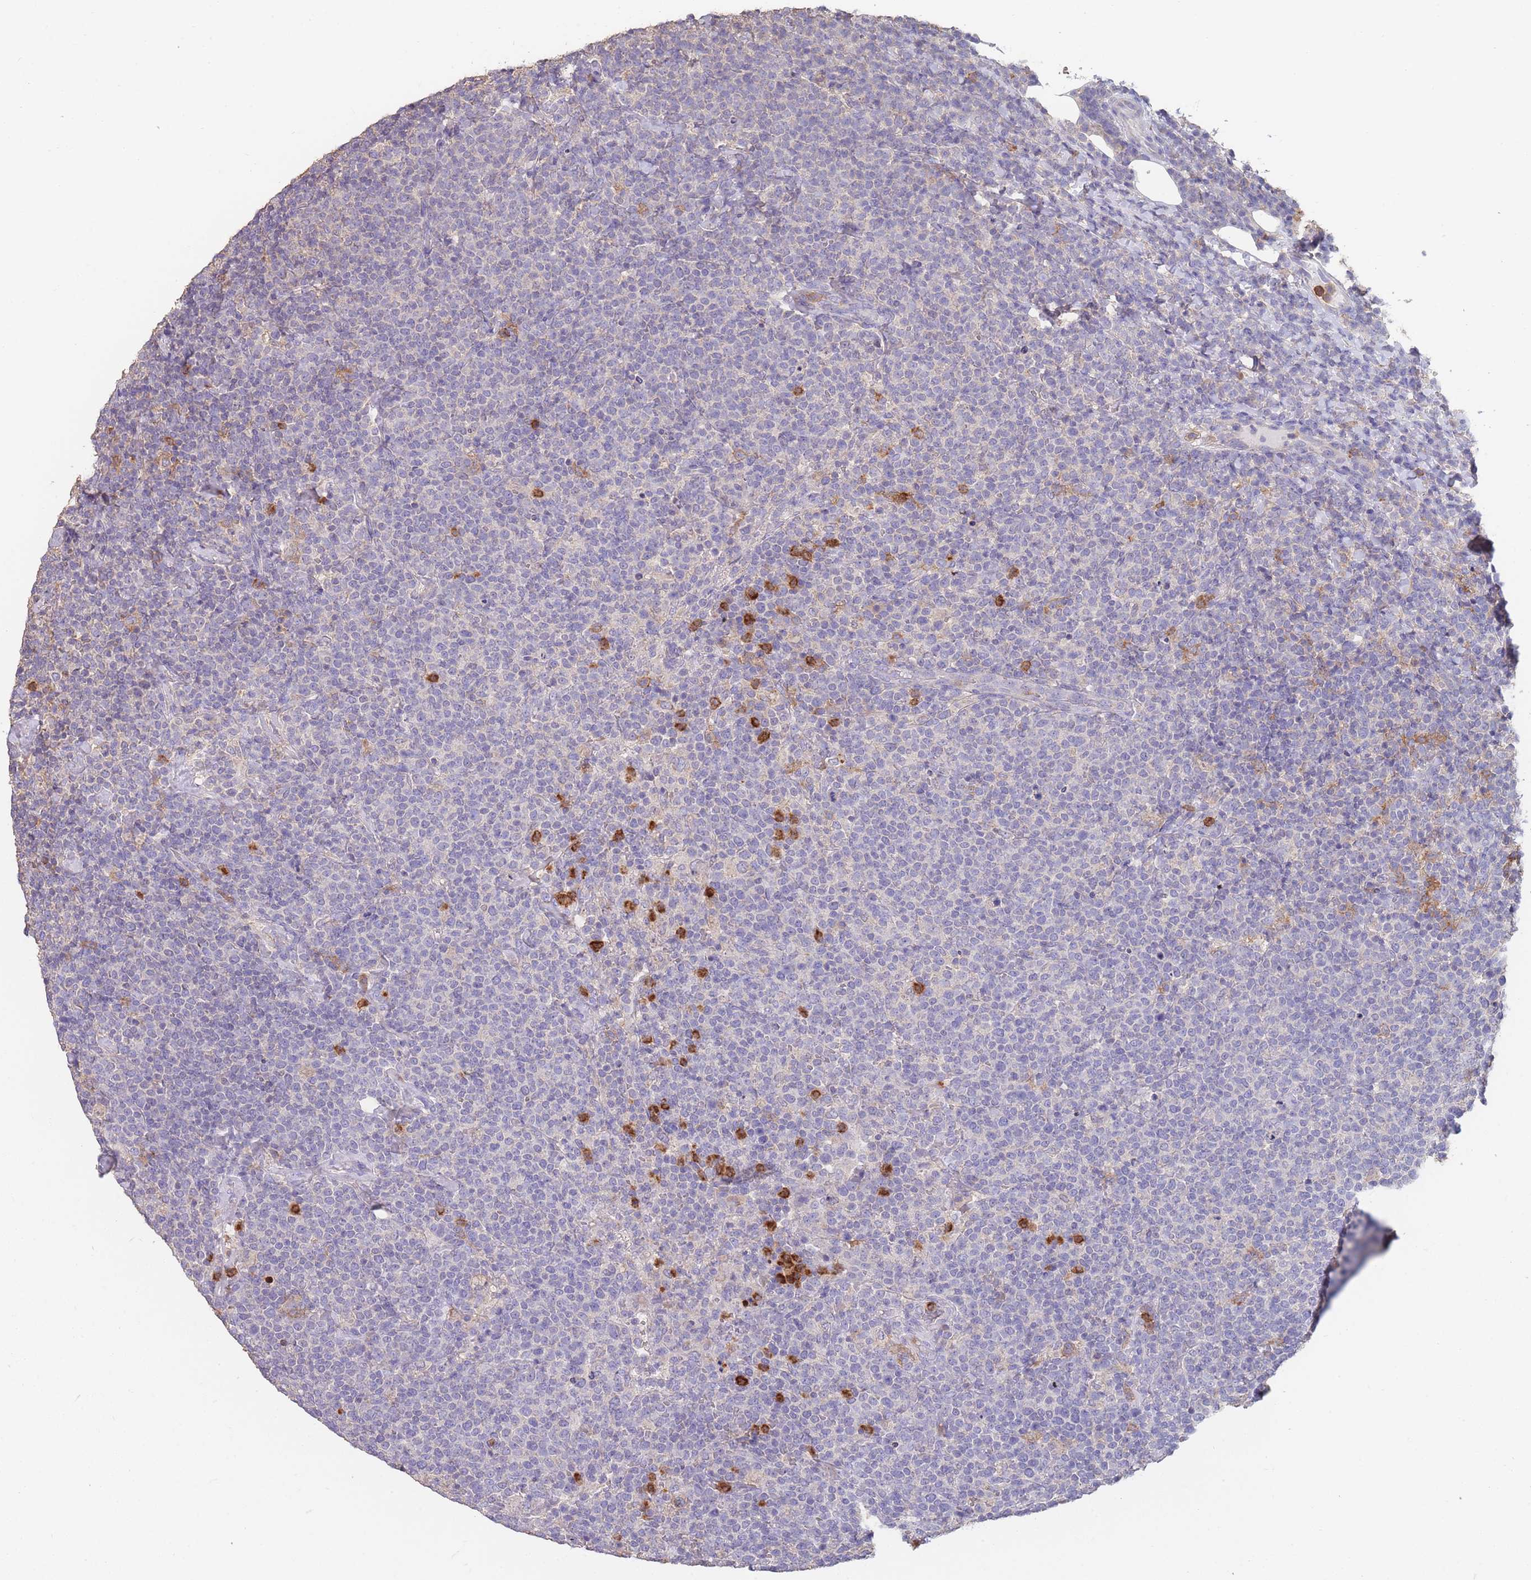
{"staining": {"intensity": "negative", "quantity": "none", "location": "none"}, "tissue": "lymphoma", "cell_type": "Tumor cells", "image_type": "cancer", "snomed": [{"axis": "morphology", "description": "Malignant lymphoma, non-Hodgkin's type, High grade"}, {"axis": "topography", "description": "Lymph node"}], "caption": "A photomicrograph of human lymphoma is negative for staining in tumor cells. (Stains: DAB IHC with hematoxylin counter stain, Microscopy: brightfield microscopy at high magnification).", "gene": "CLEC12A", "patient": {"sex": "male", "age": 61}}